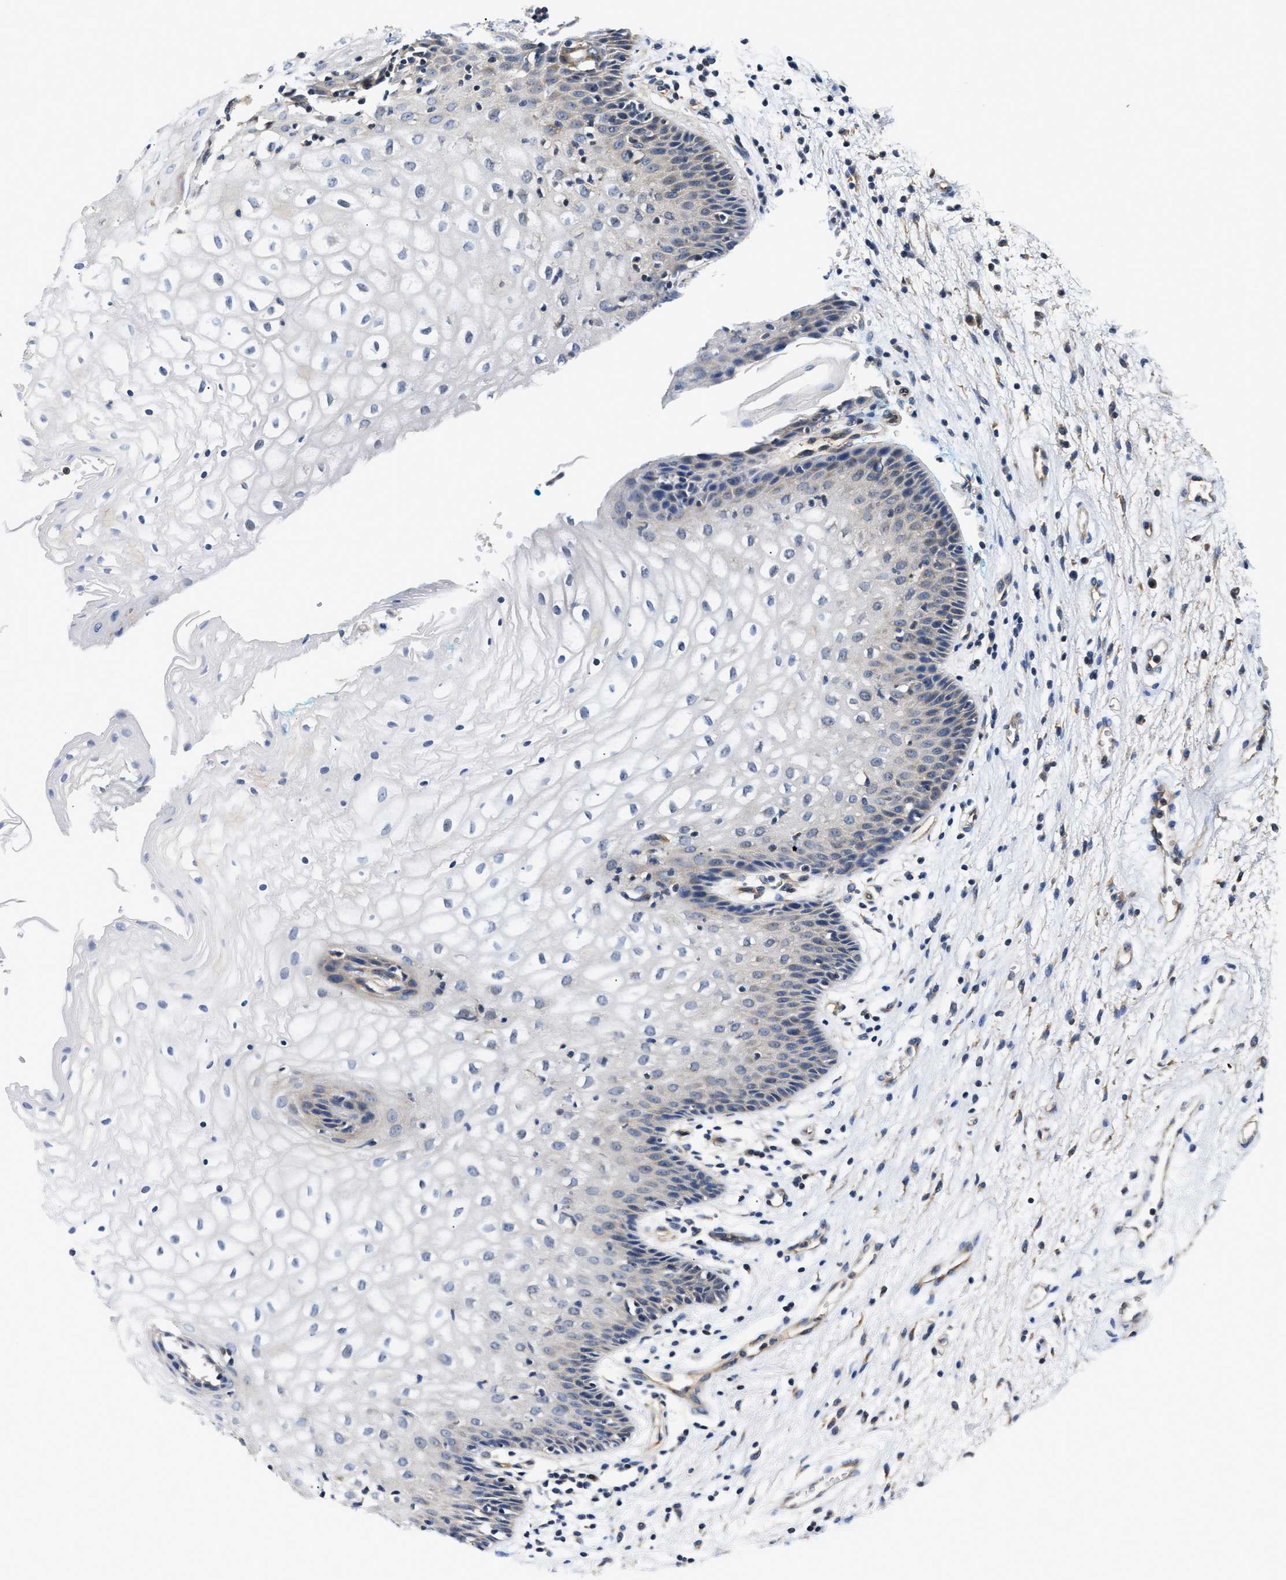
{"staining": {"intensity": "negative", "quantity": "none", "location": "none"}, "tissue": "vagina", "cell_type": "Squamous epithelial cells", "image_type": "normal", "snomed": [{"axis": "morphology", "description": "Normal tissue, NOS"}, {"axis": "topography", "description": "Vagina"}], "caption": "DAB immunohistochemical staining of unremarkable human vagina exhibits no significant staining in squamous epithelial cells.", "gene": "TEX2", "patient": {"sex": "female", "age": 34}}